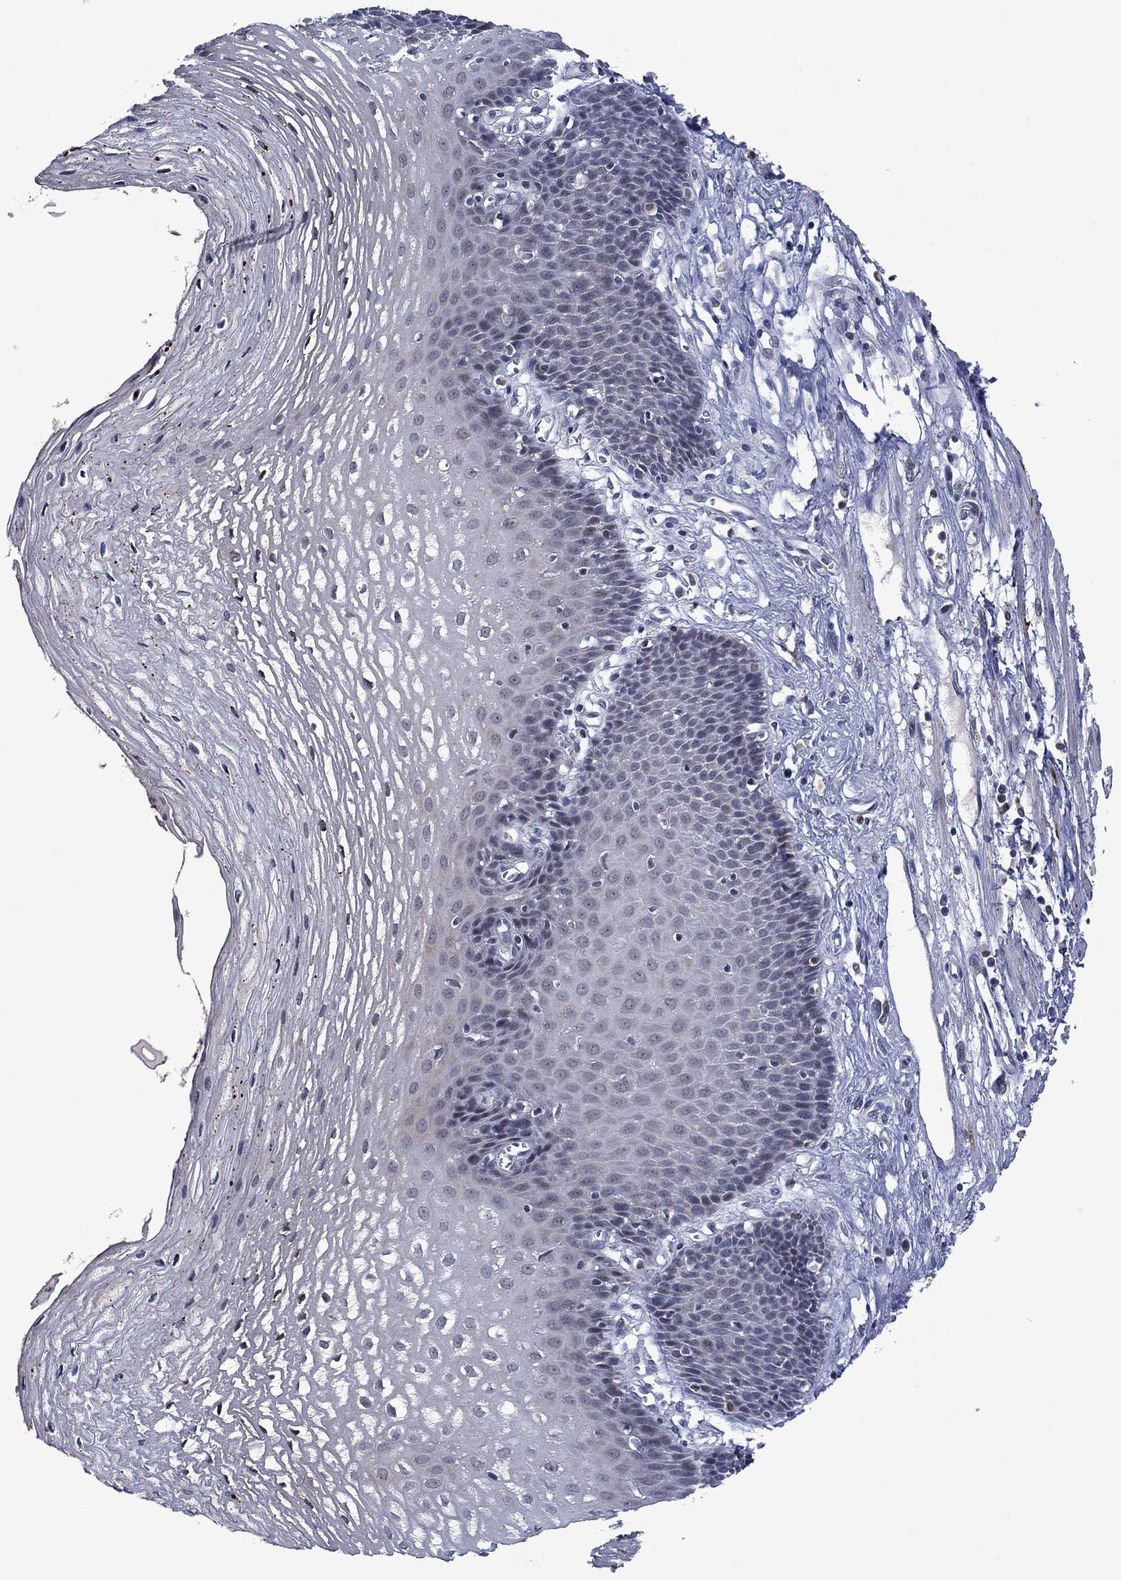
{"staining": {"intensity": "weak", "quantity": "<25%", "location": "cytoplasmic/membranous"}, "tissue": "esophagus", "cell_type": "Squamous epithelial cells", "image_type": "normal", "snomed": [{"axis": "morphology", "description": "Normal tissue, NOS"}, {"axis": "topography", "description": "Esophagus"}], "caption": "Photomicrograph shows no protein expression in squamous epithelial cells of normal esophagus.", "gene": "PHKA1", "patient": {"sex": "male", "age": 72}}